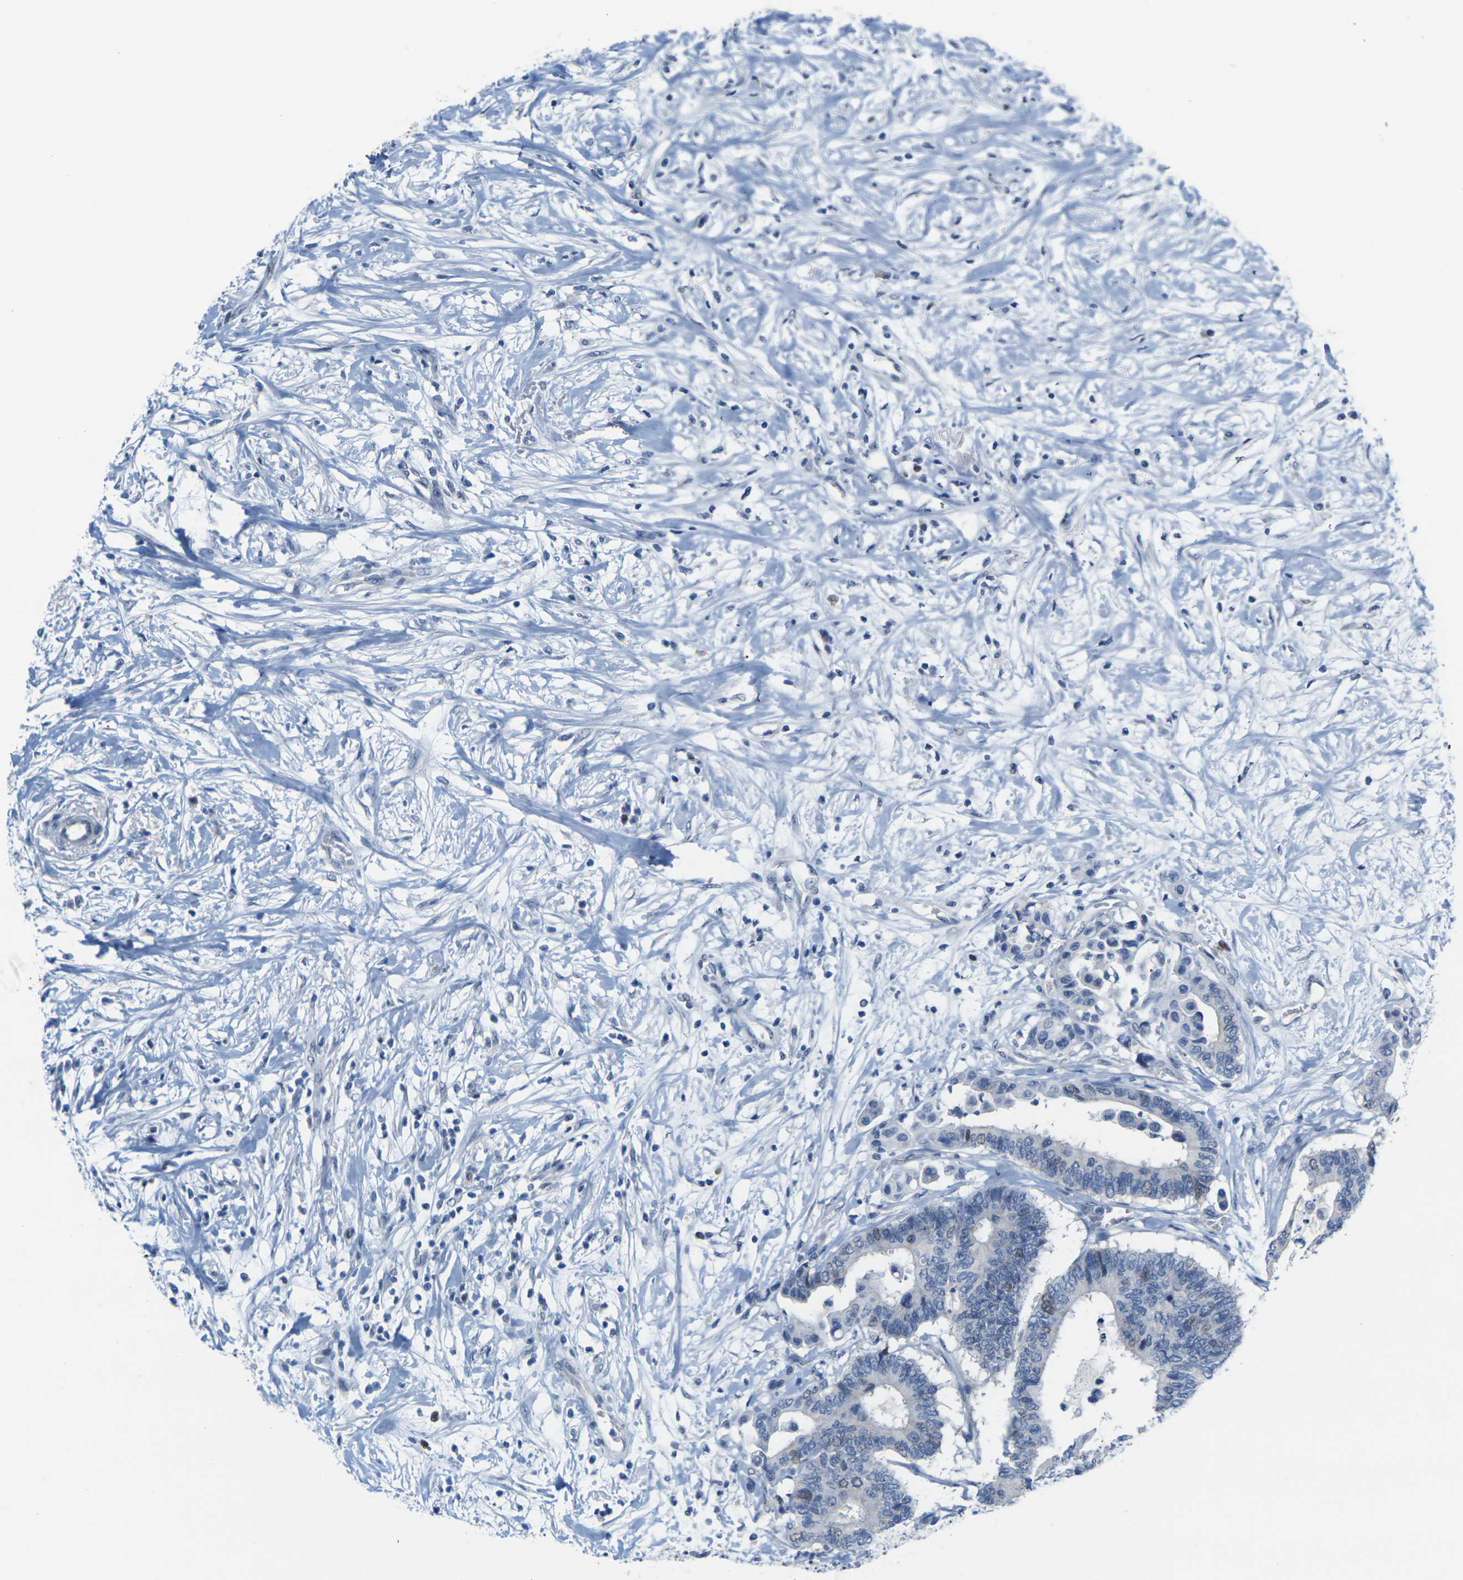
{"staining": {"intensity": "weak", "quantity": "<25%", "location": "nuclear"}, "tissue": "colorectal cancer", "cell_type": "Tumor cells", "image_type": "cancer", "snomed": [{"axis": "morphology", "description": "Normal tissue, NOS"}, {"axis": "morphology", "description": "Adenocarcinoma, NOS"}, {"axis": "topography", "description": "Colon"}], "caption": "Tumor cells are negative for protein expression in human adenocarcinoma (colorectal). The staining is performed using DAB brown chromogen with nuclei counter-stained in using hematoxylin.", "gene": "CDK2", "patient": {"sex": "male", "age": 82}}